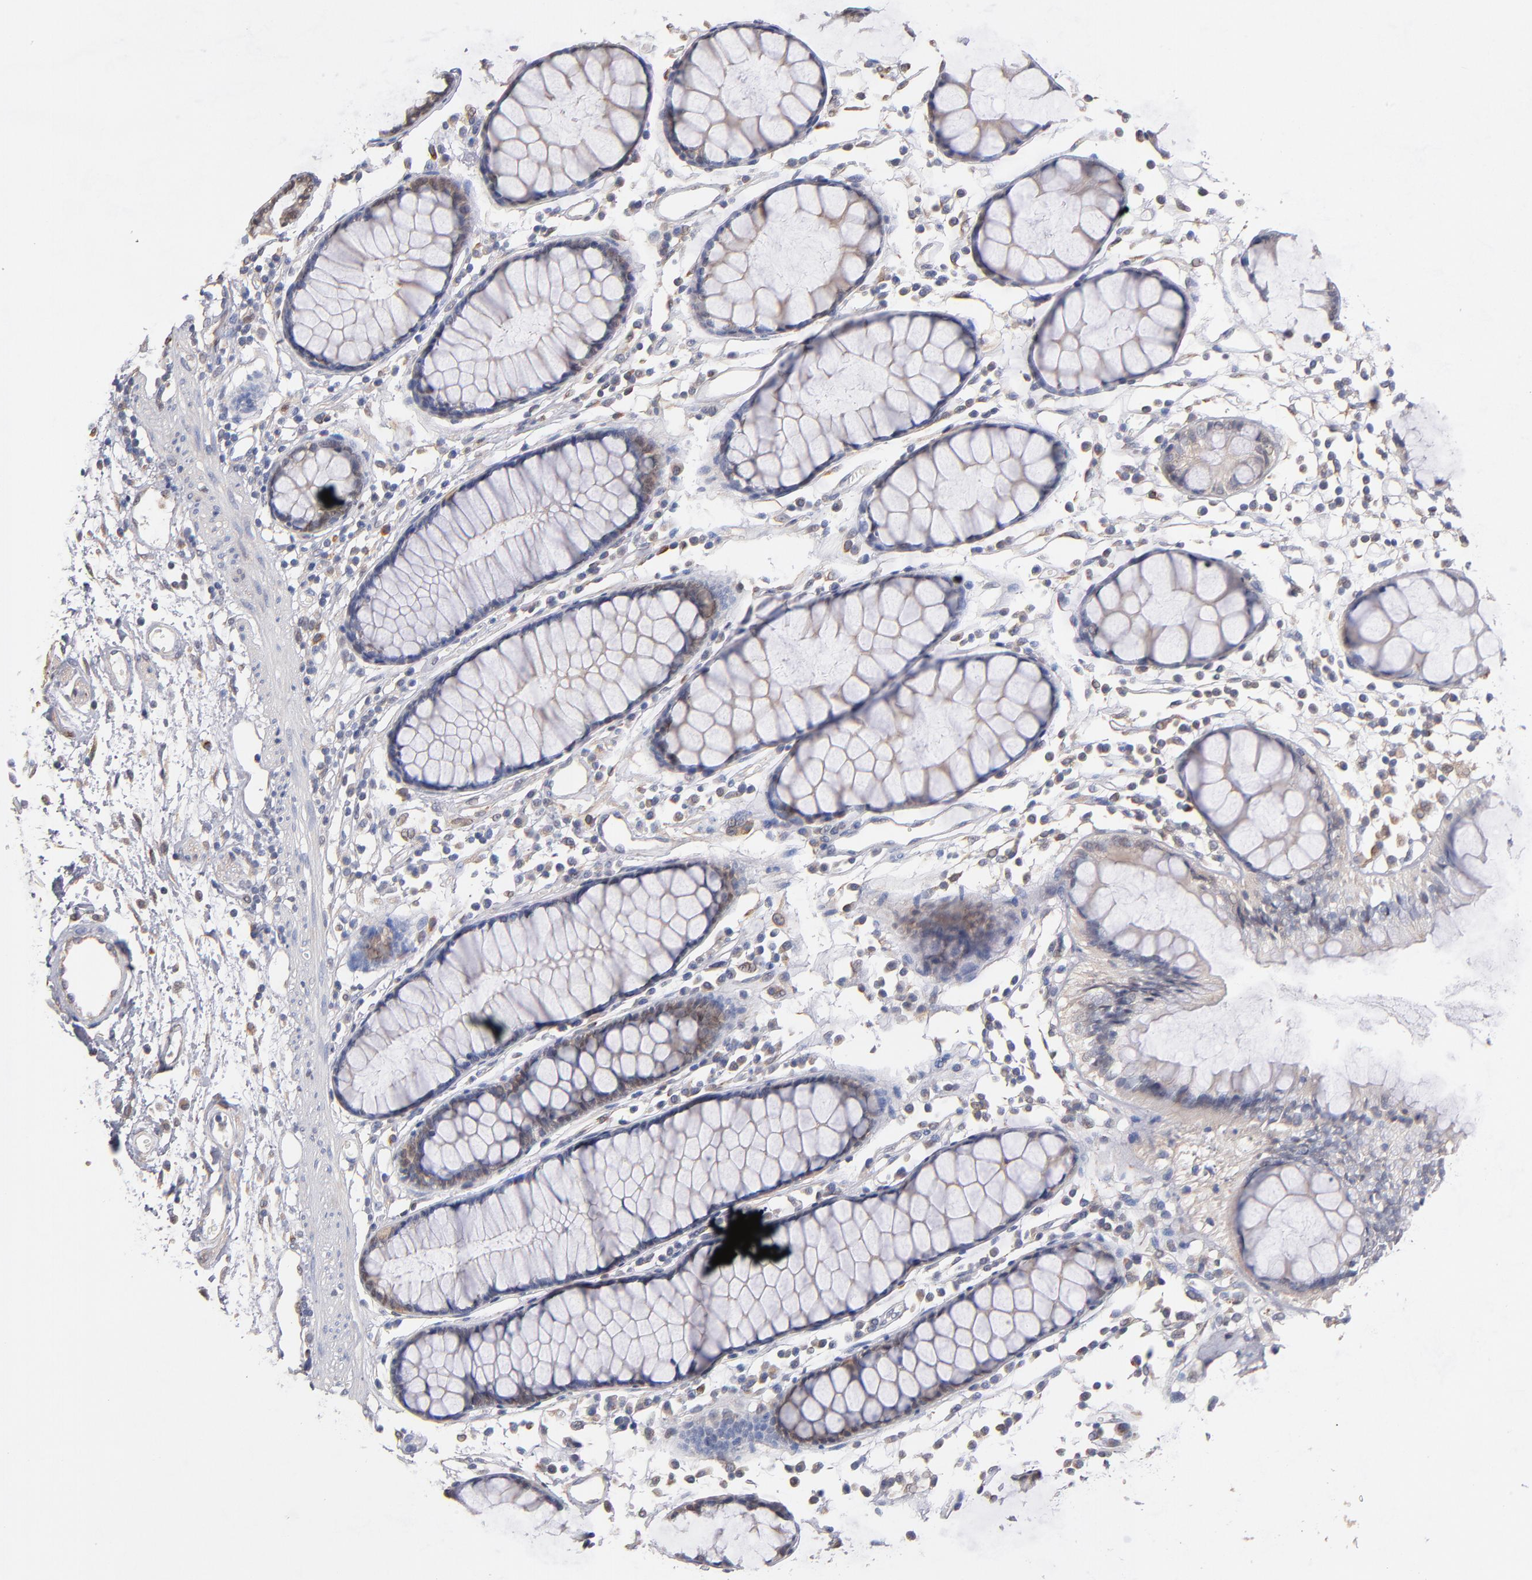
{"staining": {"intensity": "weak", "quantity": ">75%", "location": "cytoplasmic/membranous"}, "tissue": "colon", "cell_type": "Endothelial cells", "image_type": "normal", "snomed": [{"axis": "morphology", "description": "Normal tissue, NOS"}, {"axis": "topography", "description": "Colon"}], "caption": "High-magnification brightfield microscopy of normal colon stained with DAB (3,3'-diaminobenzidine) (brown) and counterstained with hematoxylin (blue). endothelial cells exhibit weak cytoplasmic/membranous staining is present in approximately>75% of cells.", "gene": "GMFB", "patient": {"sex": "female", "age": 78}}